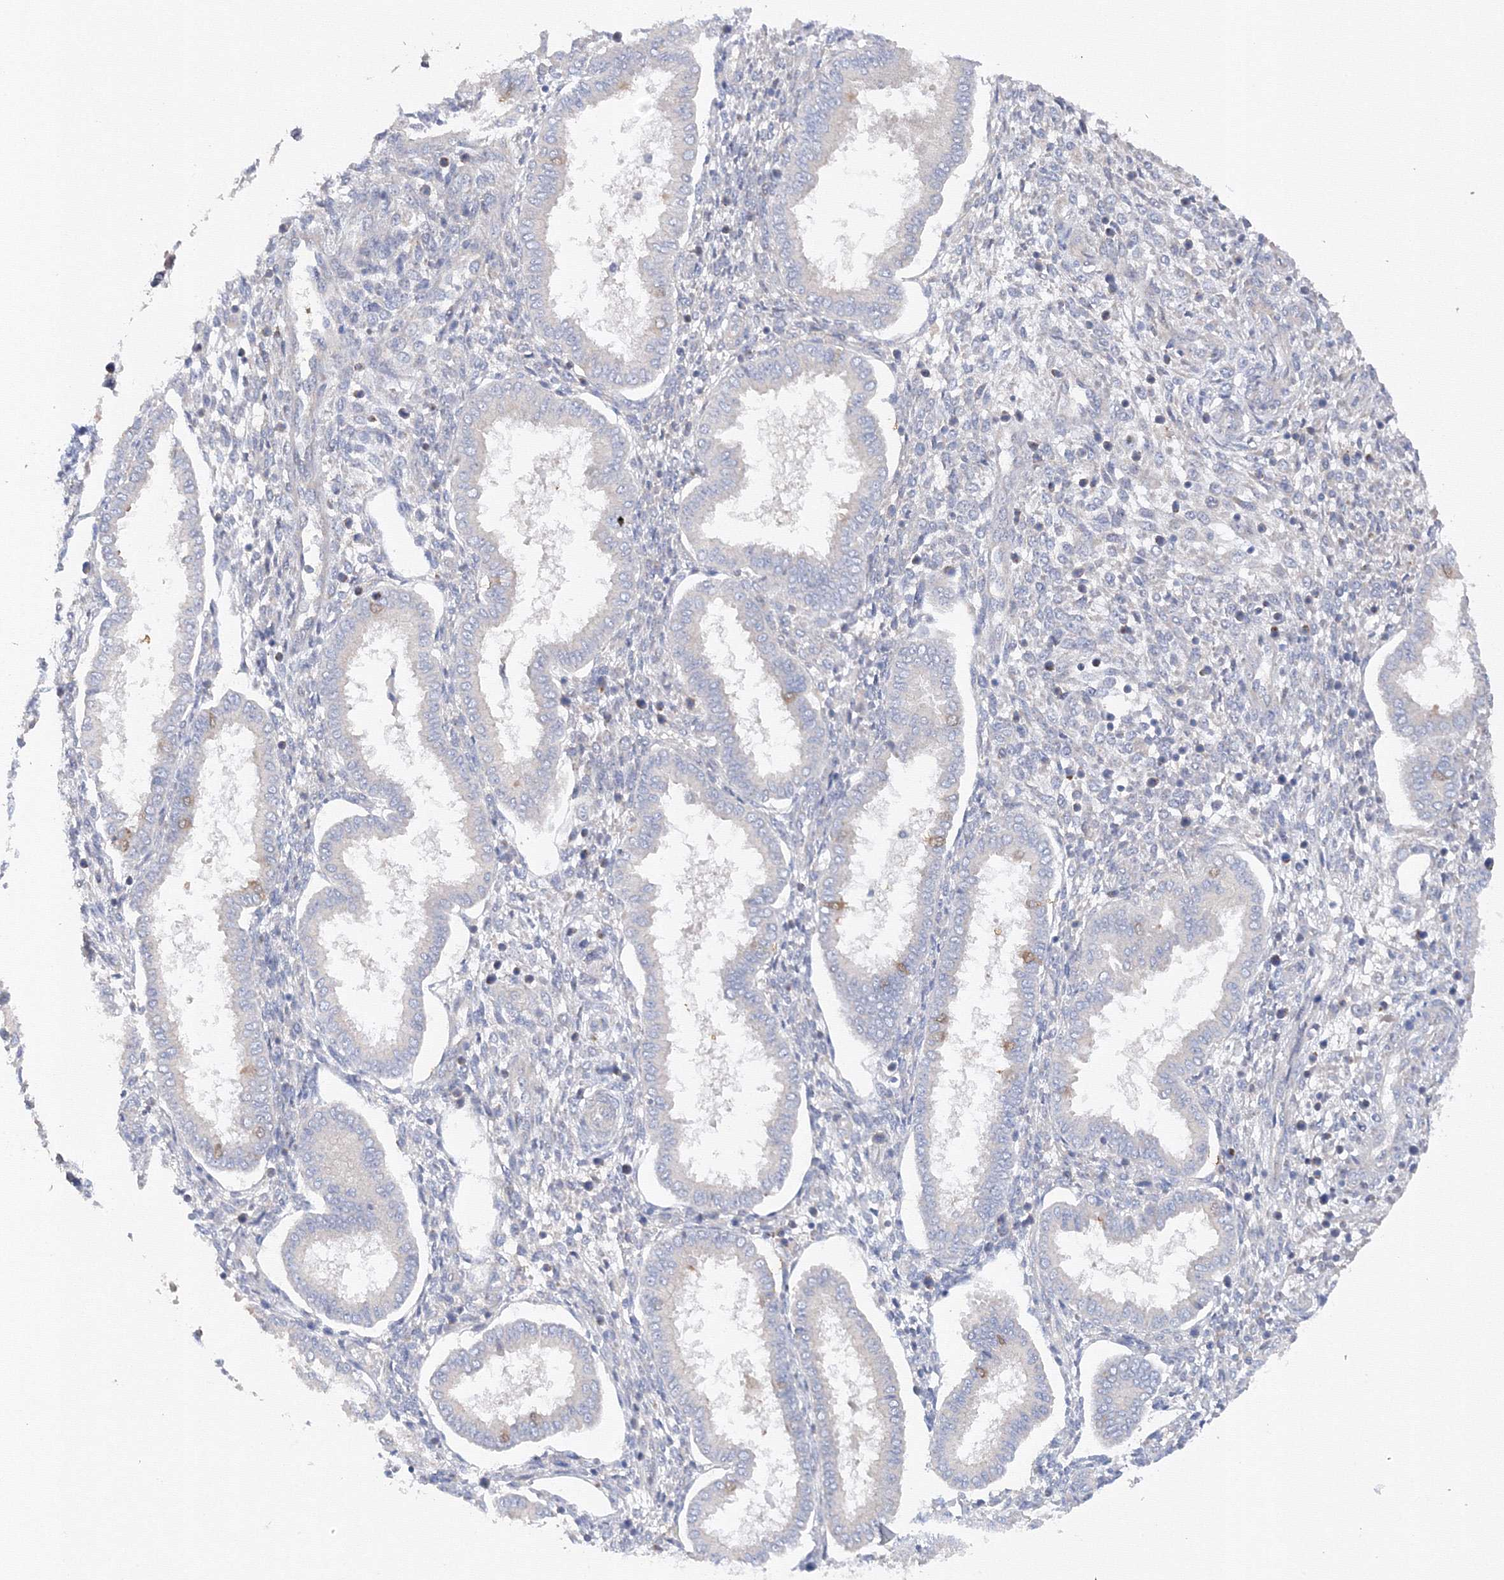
{"staining": {"intensity": "negative", "quantity": "none", "location": "none"}, "tissue": "endometrium", "cell_type": "Cells in endometrial stroma", "image_type": "normal", "snomed": [{"axis": "morphology", "description": "Normal tissue, NOS"}, {"axis": "topography", "description": "Endometrium"}], "caption": "Immunohistochemistry of normal human endometrium displays no staining in cells in endometrial stroma.", "gene": "DIS3L2", "patient": {"sex": "female", "age": 24}}